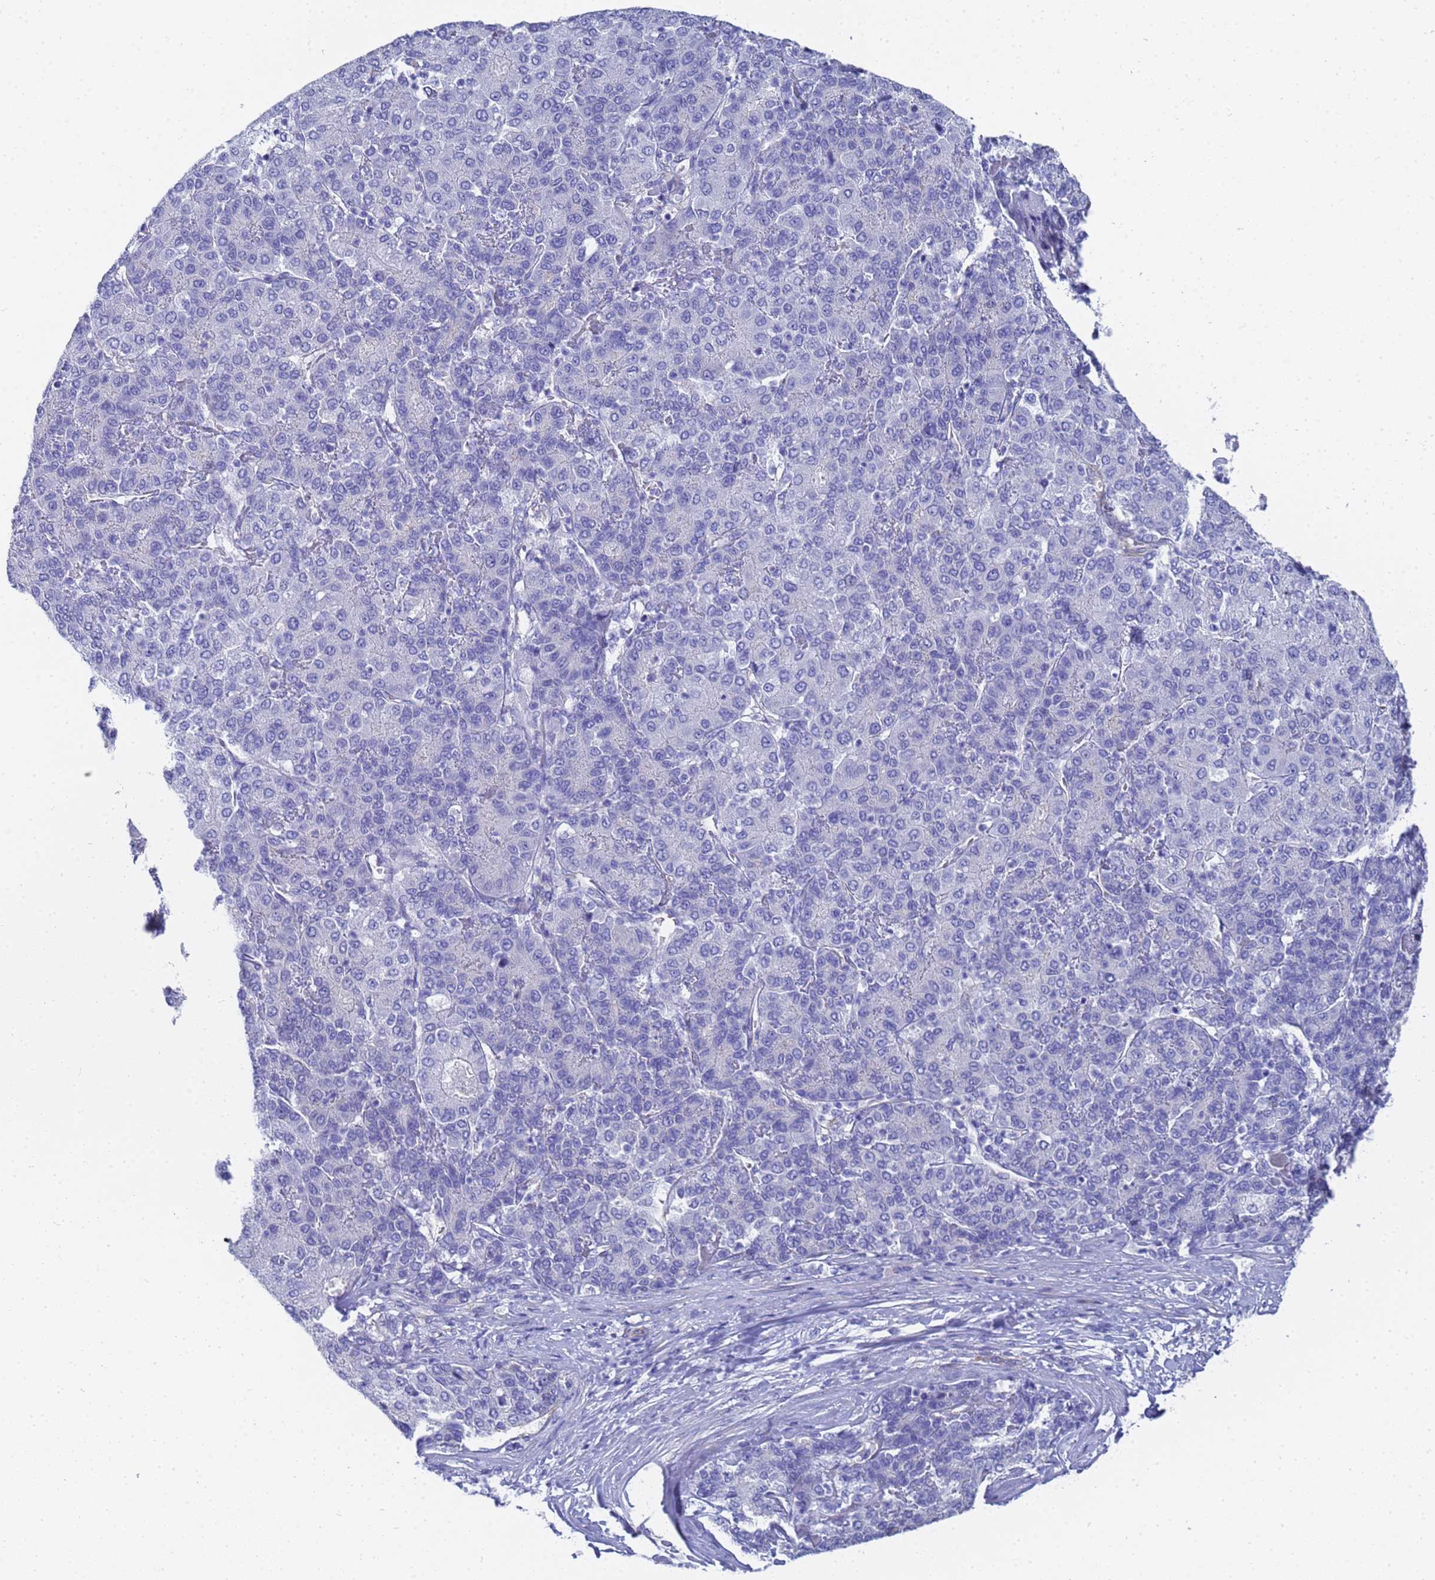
{"staining": {"intensity": "negative", "quantity": "none", "location": "none"}, "tissue": "liver cancer", "cell_type": "Tumor cells", "image_type": "cancer", "snomed": [{"axis": "morphology", "description": "Carcinoma, Hepatocellular, NOS"}, {"axis": "topography", "description": "Liver"}], "caption": "DAB (3,3'-diaminobenzidine) immunohistochemical staining of liver hepatocellular carcinoma displays no significant staining in tumor cells.", "gene": "TUBB1", "patient": {"sex": "male", "age": 65}}